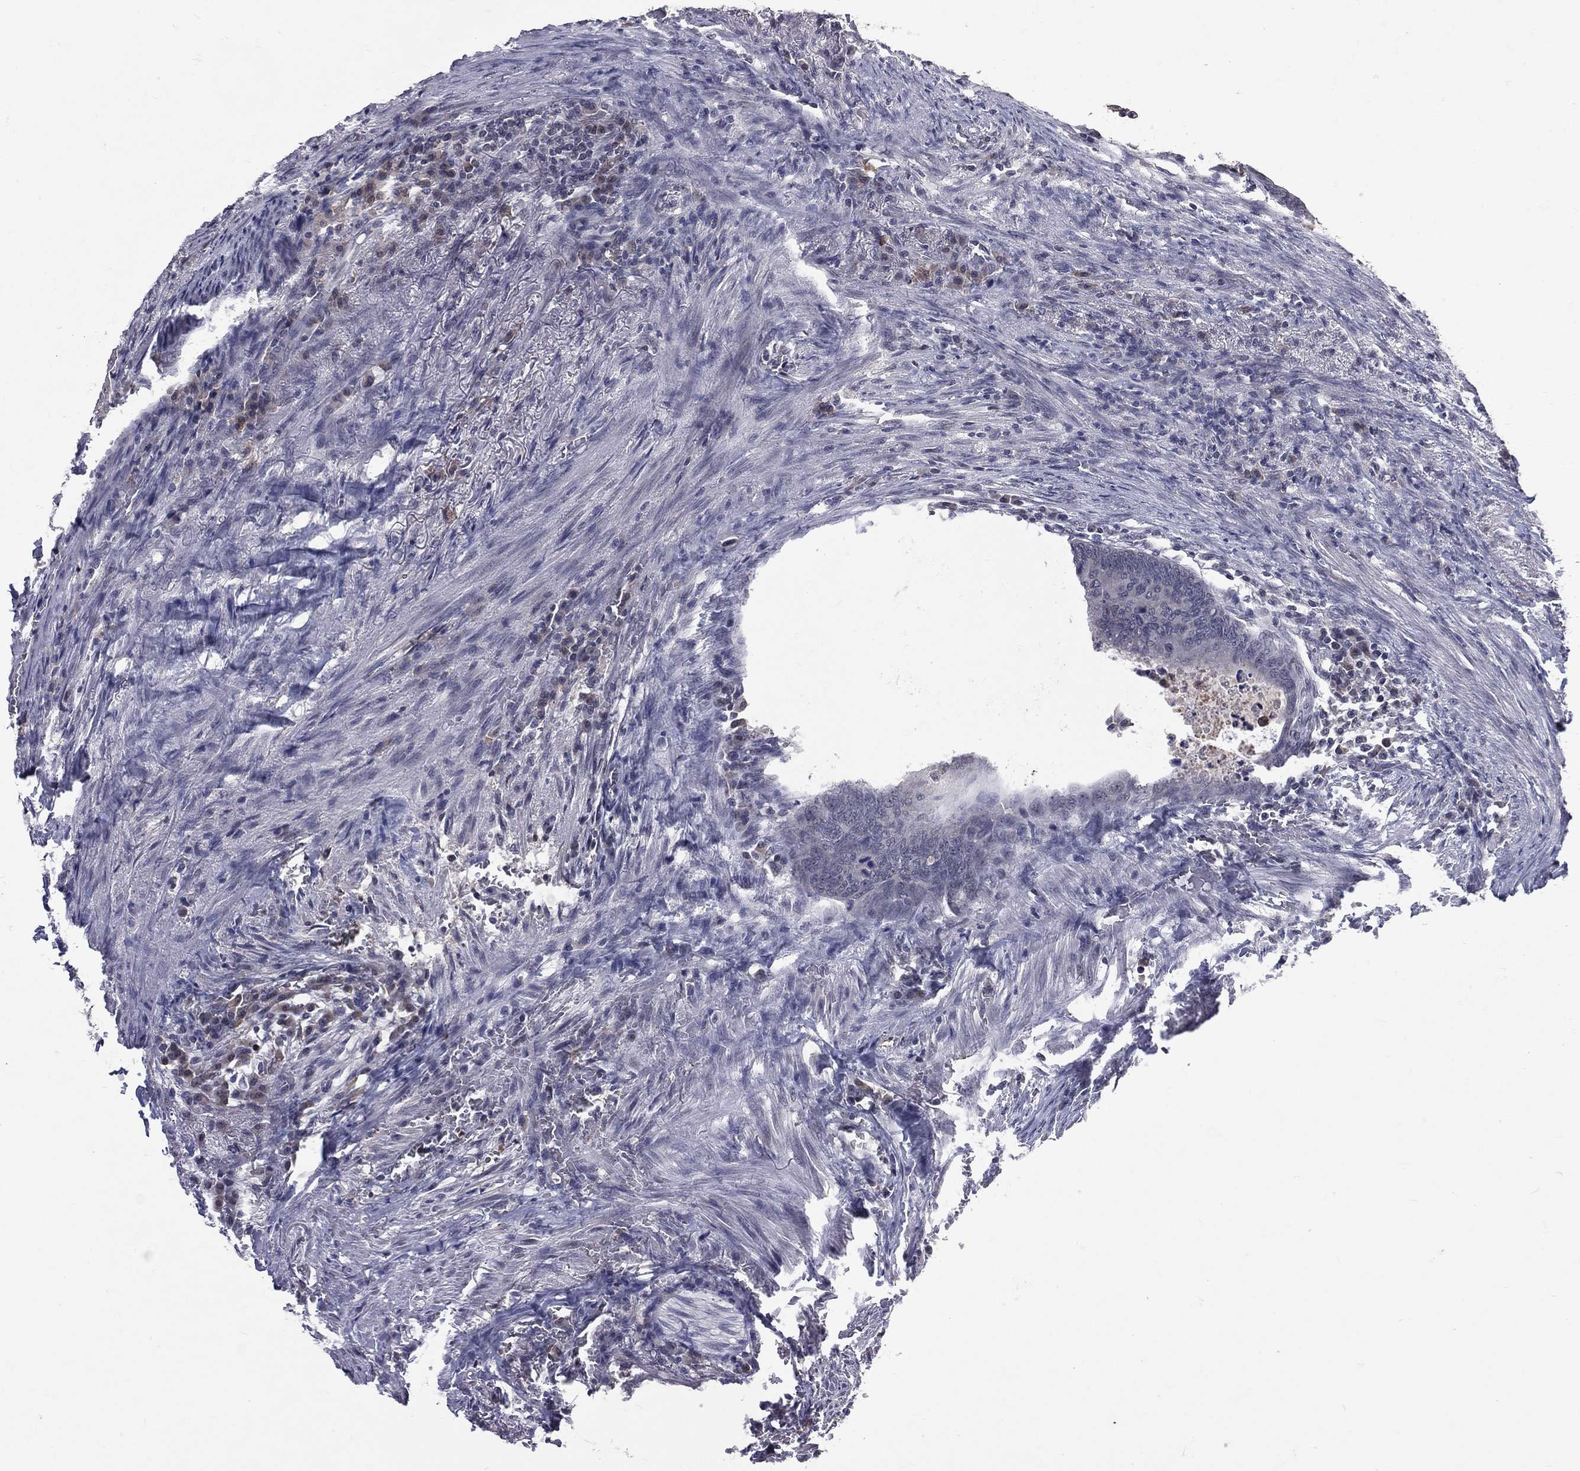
{"staining": {"intensity": "negative", "quantity": "none", "location": "none"}, "tissue": "colorectal cancer", "cell_type": "Tumor cells", "image_type": "cancer", "snomed": [{"axis": "morphology", "description": "Normal tissue, NOS"}, {"axis": "morphology", "description": "Adenocarcinoma, NOS"}, {"axis": "topography", "description": "Rectum"}, {"axis": "topography", "description": "Peripheral nerve tissue"}], "caption": "Protein analysis of adenocarcinoma (colorectal) exhibits no significant expression in tumor cells. (DAB (3,3'-diaminobenzidine) immunohistochemistry (IHC), high magnification).", "gene": "DSG4", "patient": {"sex": "male", "age": 92}}